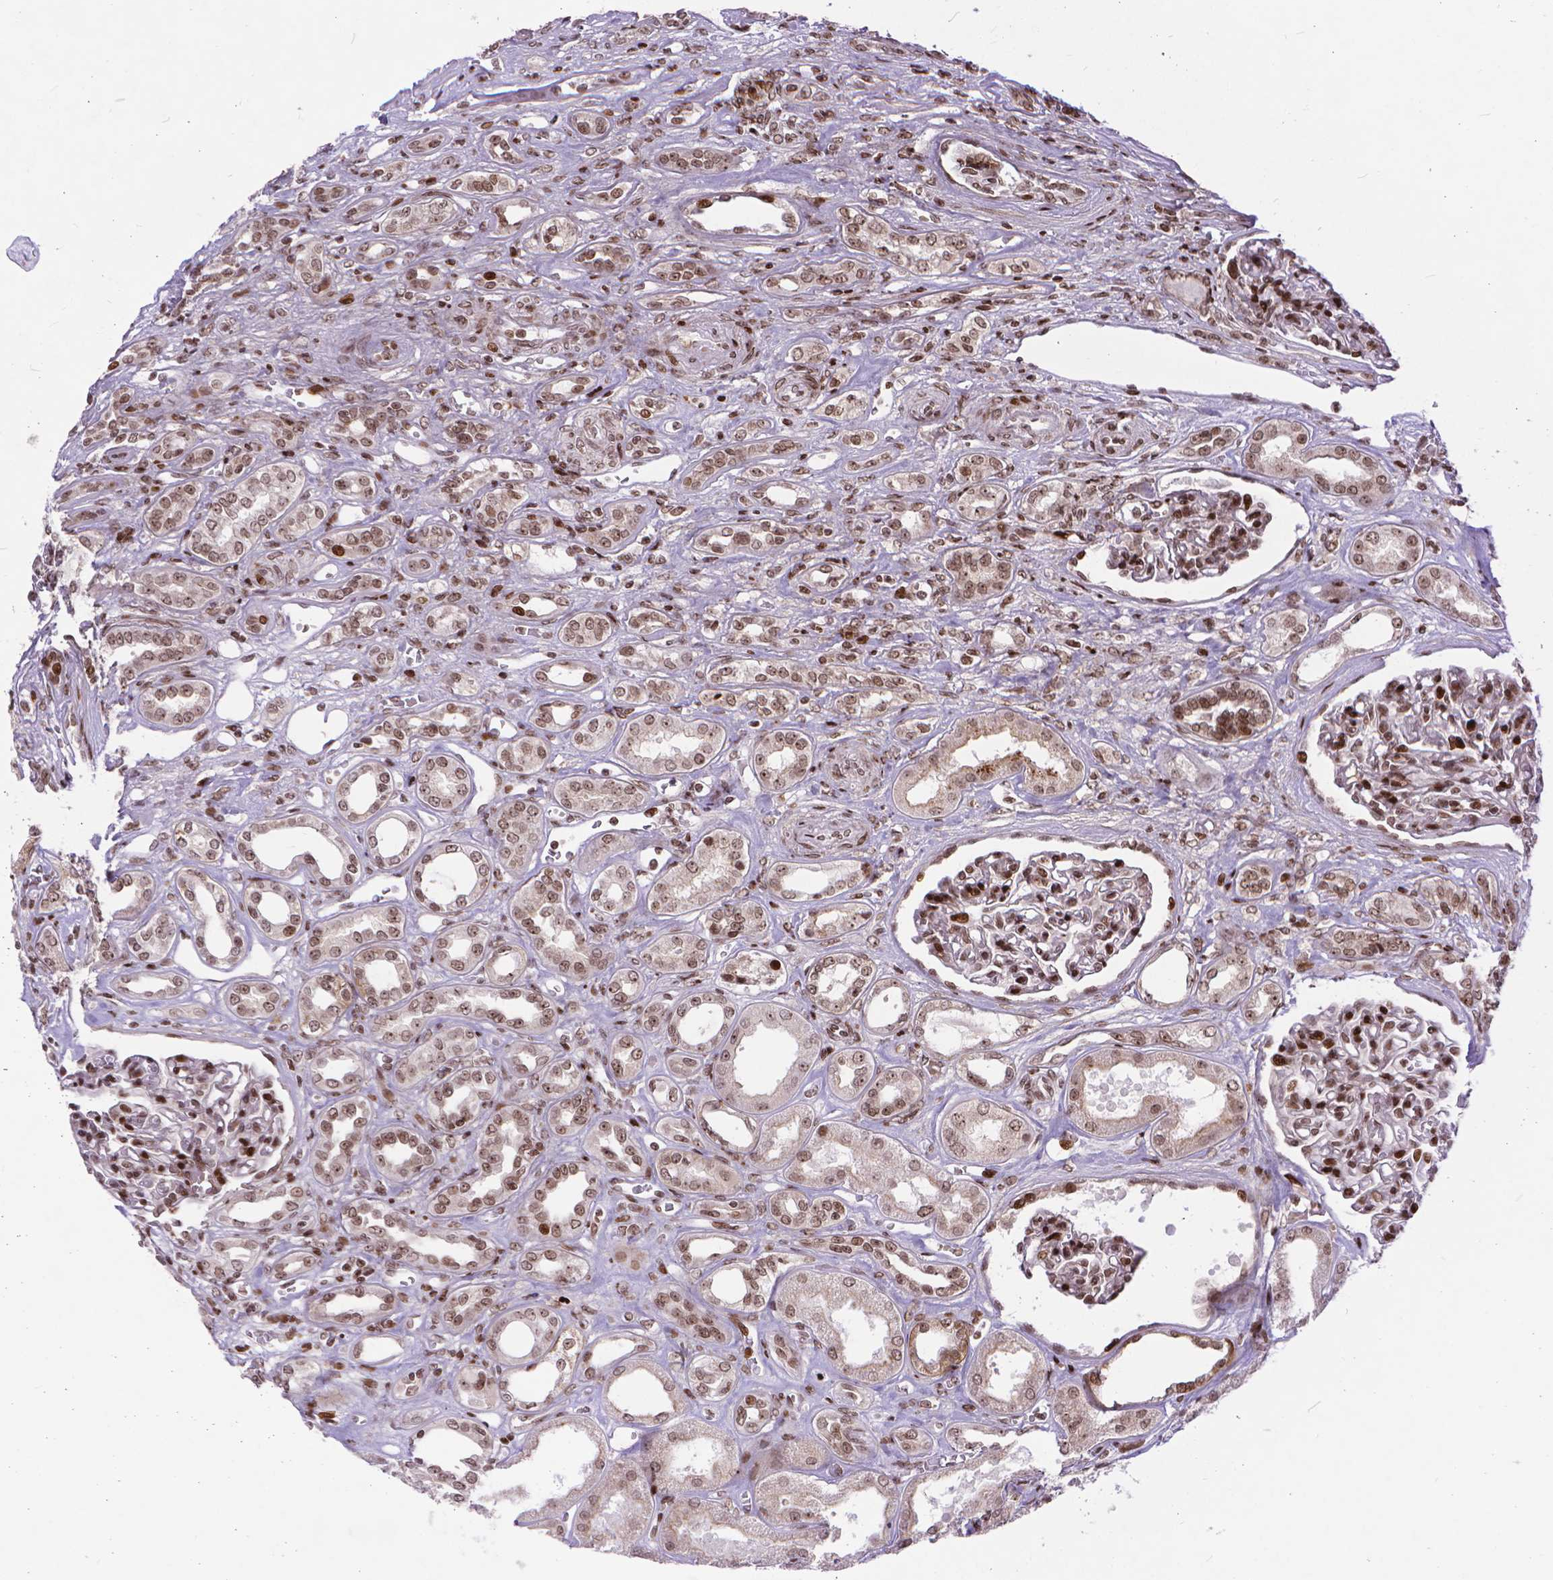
{"staining": {"intensity": "weak", "quantity": ">75%", "location": "nuclear"}, "tissue": "renal cancer", "cell_type": "Tumor cells", "image_type": "cancer", "snomed": [{"axis": "morphology", "description": "Adenocarcinoma, NOS"}, {"axis": "topography", "description": "Kidney"}], "caption": "A brown stain shows weak nuclear positivity of a protein in renal adenocarcinoma tumor cells.", "gene": "AMER1", "patient": {"sex": "male", "age": 63}}